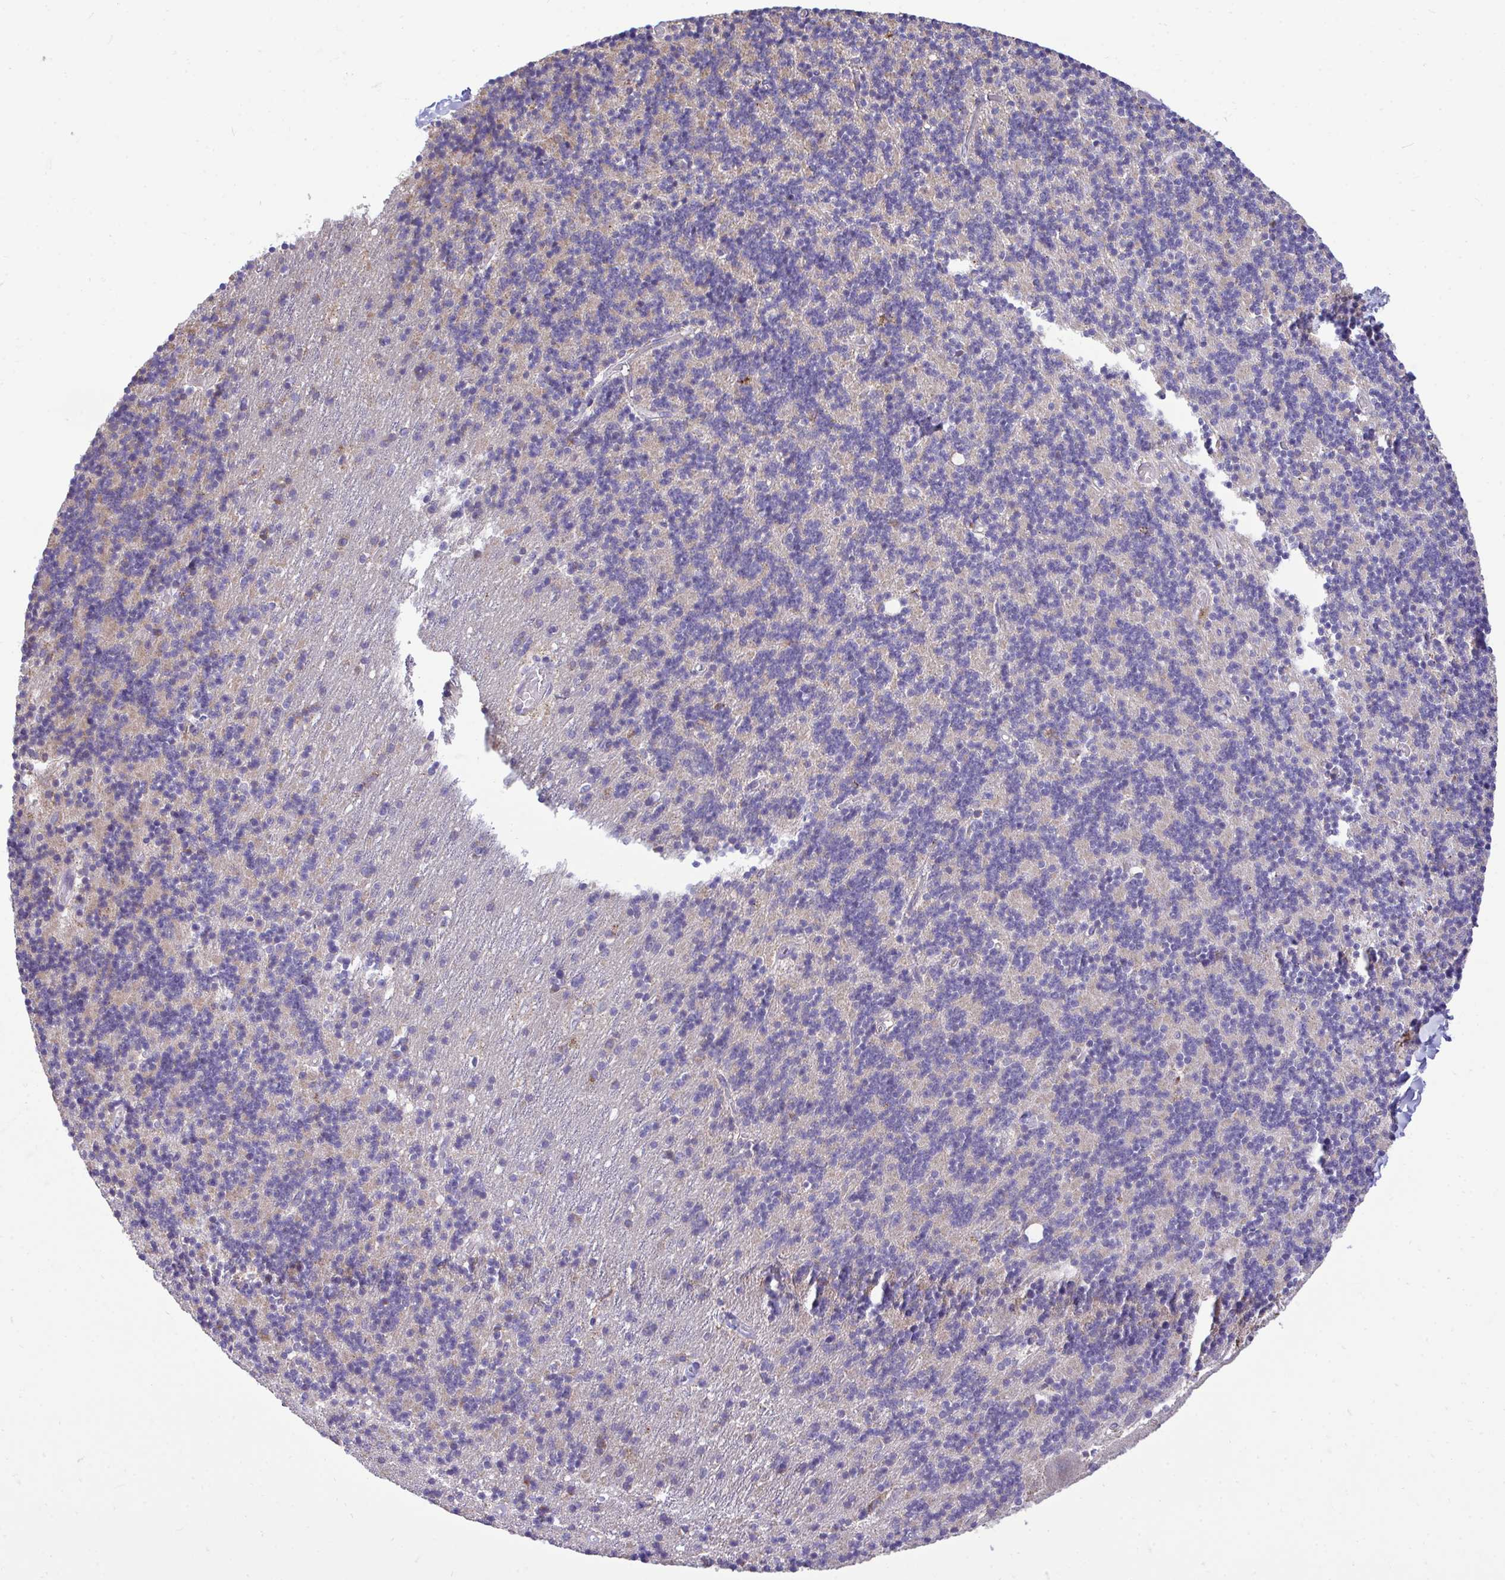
{"staining": {"intensity": "negative", "quantity": "none", "location": "none"}, "tissue": "cerebellum", "cell_type": "Cells in granular layer", "image_type": "normal", "snomed": [{"axis": "morphology", "description": "Normal tissue, NOS"}, {"axis": "topography", "description": "Cerebellum"}], "caption": "High magnification brightfield microscopy of benign cerebellum stained with DAB (3,3'-diaminobenzidine) (brown) and counterstained with hematoxylin (blue): cells in granular layer show no significant positivity. The staining was performed using DAB to visualize the protein expression in brown, while the nuclei were stained in blue with hematoxylin (Magnification: 20x).", "gene": "ENSG00000269547", "patient": {"sex": "male", "age": 54}}